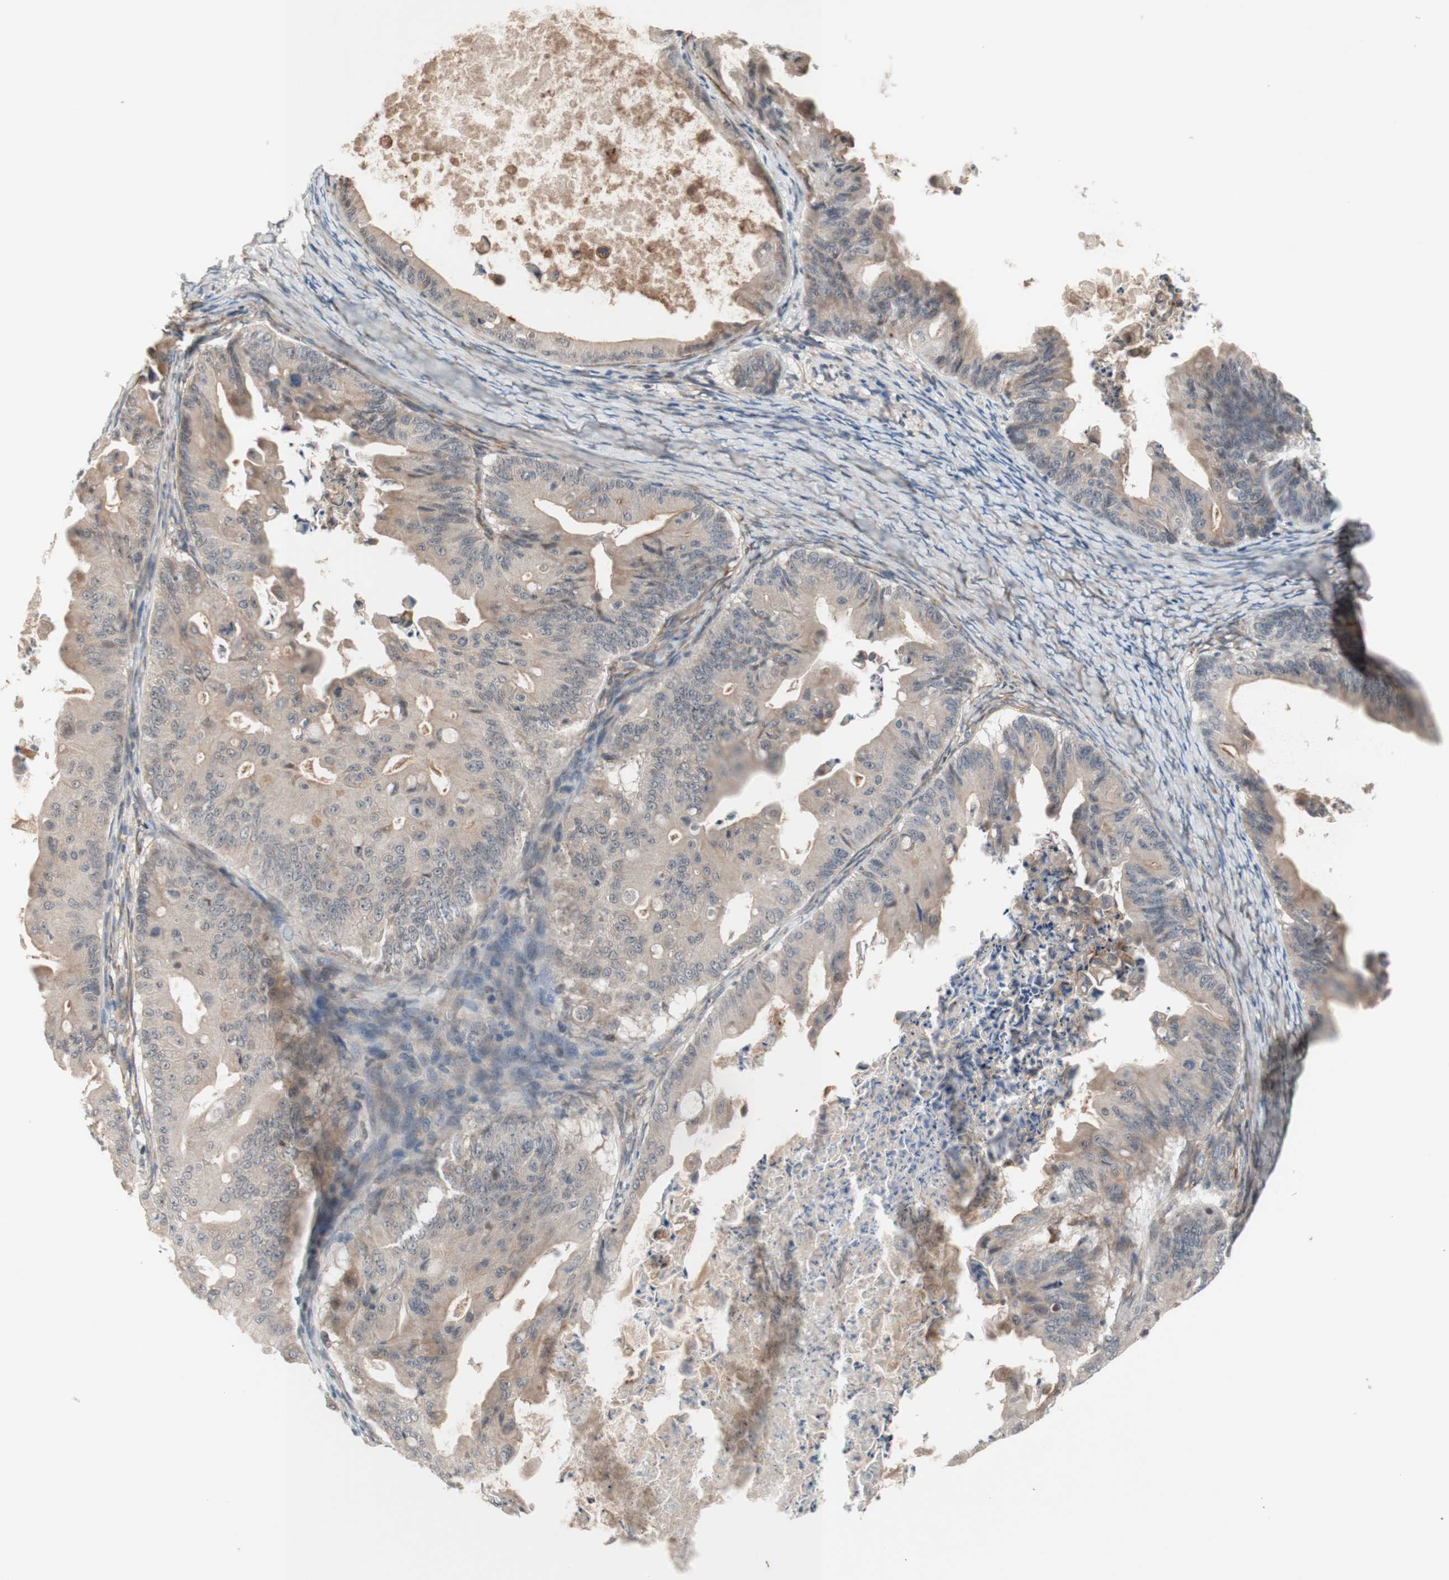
{"staining": {"intensity": "weak", "quantity": ">75%", "location": "cytoplasmic/membranous"}, "tissue": "ovarian cancer", "cell_type": "Tumor cells", "image_type": "cancer", "snomed": [{"axis": "morphology", "description": "Cystadenocarcinoma, mucinous, NOS"}, {"axis": "topography", "description": "Ovary"}], "caption": "Ovarian mucinous cystadenocarcinoma stained for a protein (brown) reveals weak cytoplasmic/membranous positive staining in about >75% of tumor cells.", "gene": "CD55", "patient": {"sex": "female", "age": 37}}